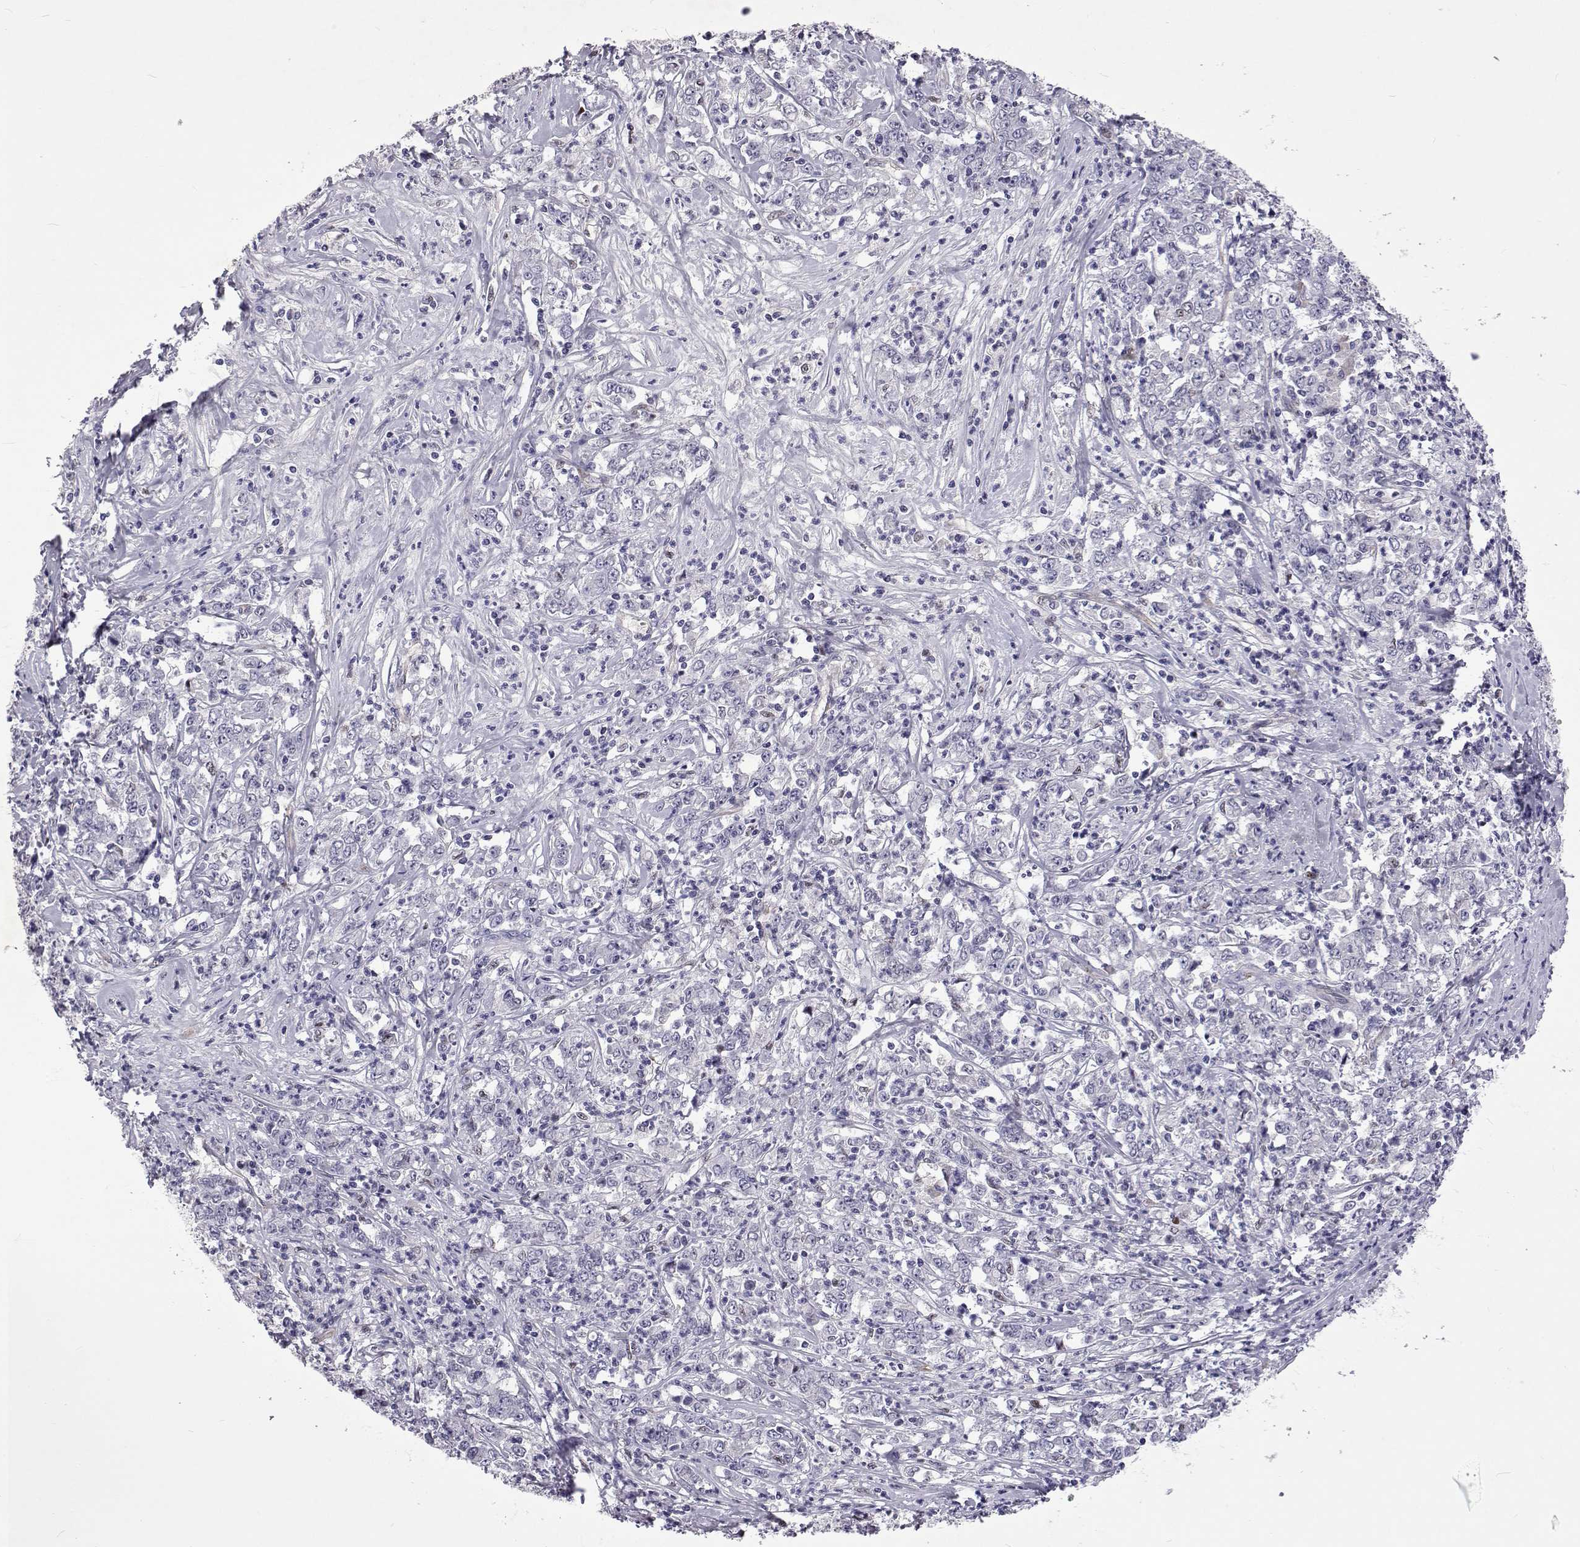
{"staining": {"intensity": "negative", "quantity": "none", "location": "none"}, "tissue": "stomach cancer", "cell_type": "Tumor cells", "image_type": "cancer", "snomed": [{"axis": "morphology", "description": "Adenocarcinoma, NOS"}, {"axis": "topography", "description": "Stomach, lower"}], "caption": "There is no significant staining in tumor cells of stomach adenocarcinoma.", "gene": "TCF15", "patient": {"sex": "female", "age": 71}}